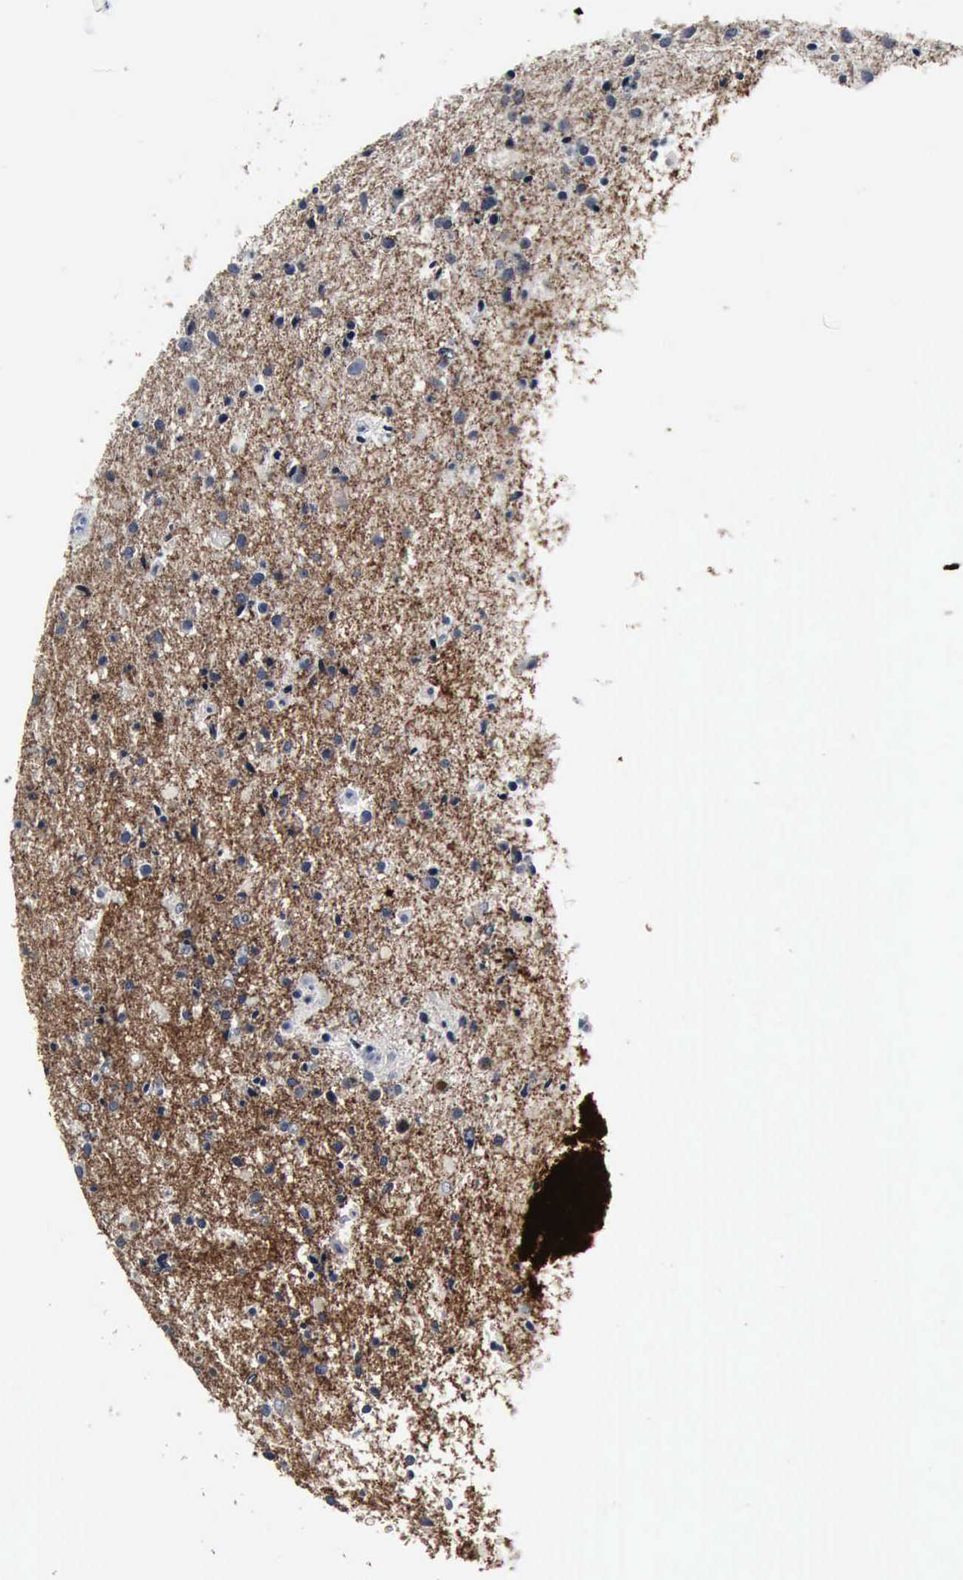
{"staining": {"intensity": "negative", "quantity": "none", "location": "none"}, "tissue": "glioma", "cell_type": "Tumor cells", "image_type": "cancer", "snomed": [{"axis": "morphology", "description": "Glioma, malignant, Low grade"}, {"axis": "topography", "description": "Brain"}], "caption": "There is no significant expression in tumor cells of glioma. (DAB (3,3'-diaminobenzidine) immunohistochemistry visualized using brightfield microscopy, high magnification).", "gene": "SNAP25", "patient": {"sex": "female", "age": 46}}